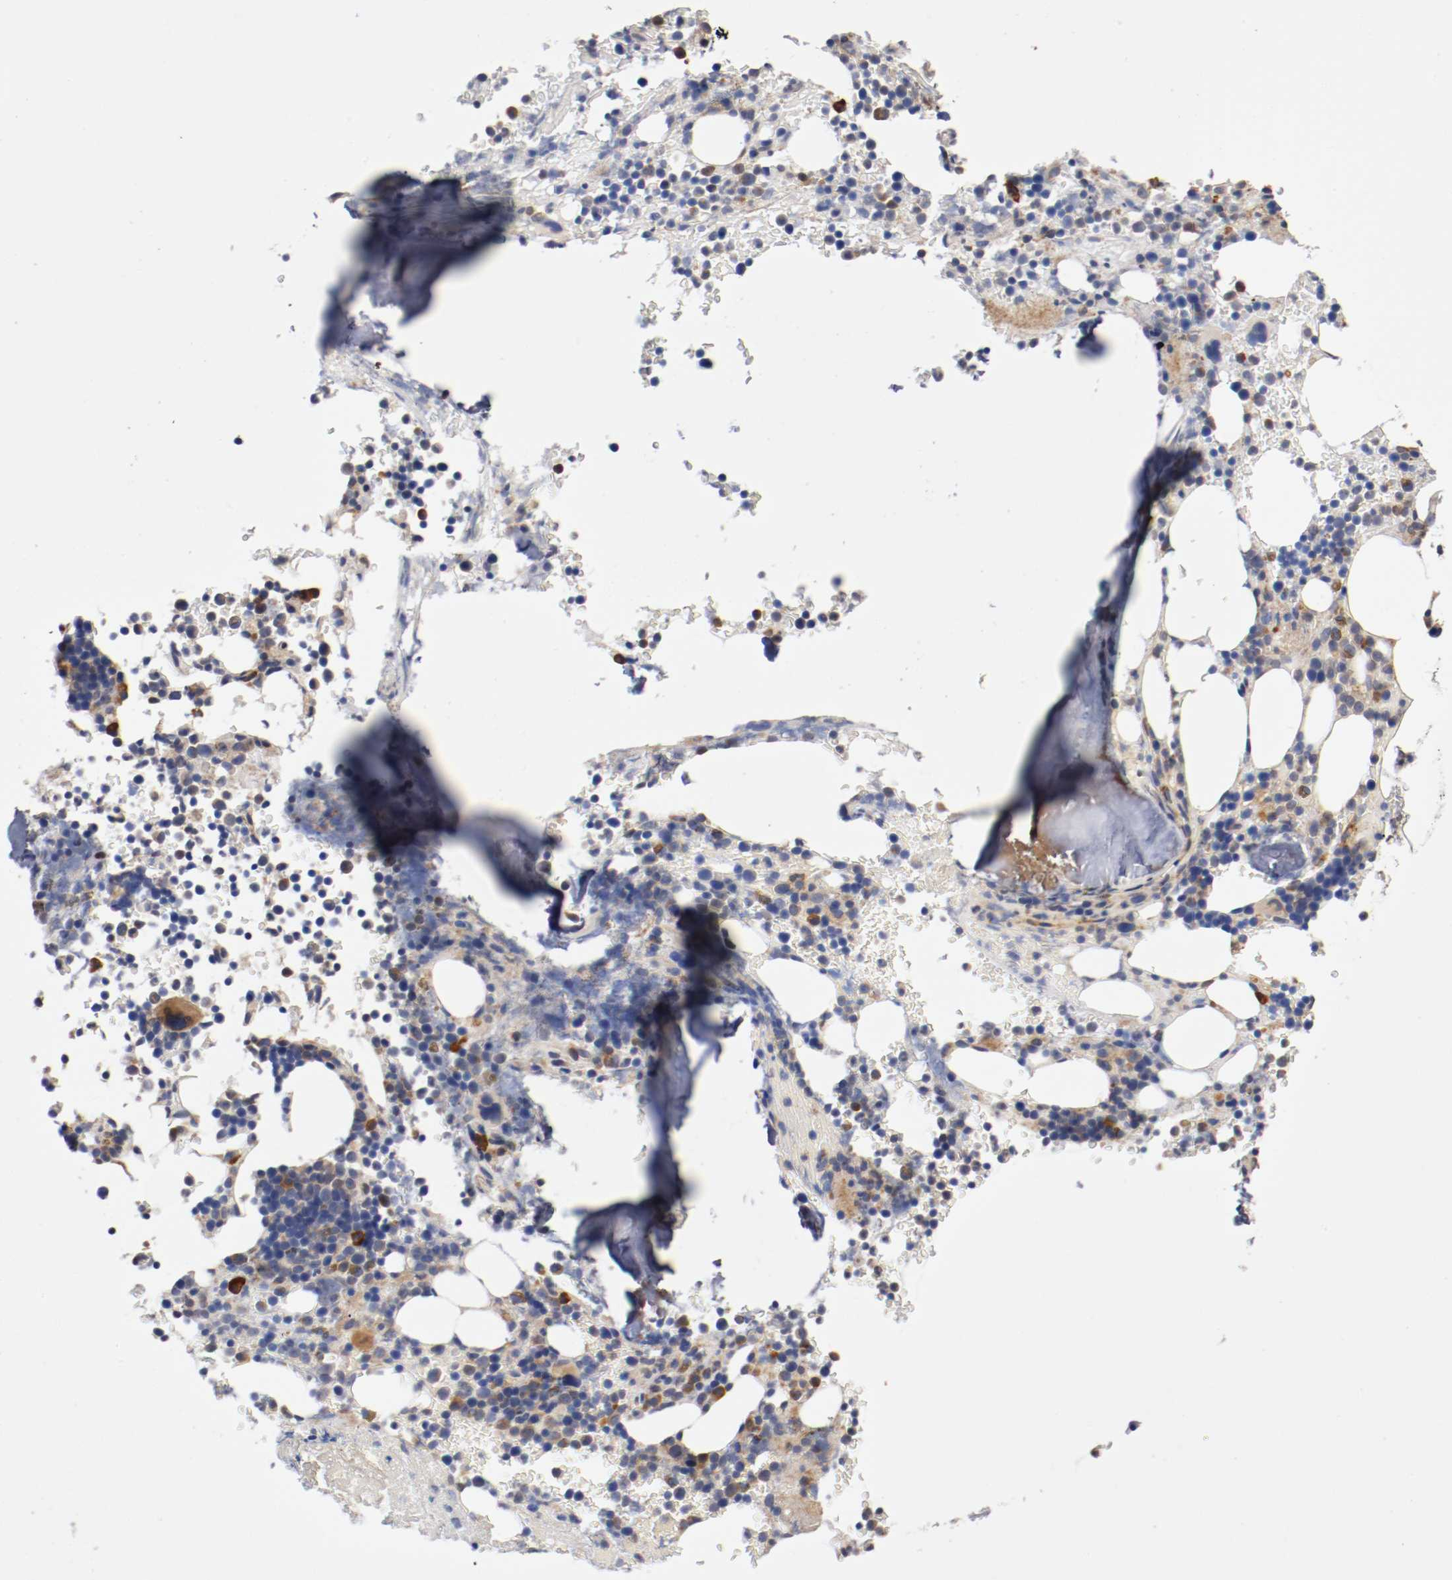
{"staining": {"intensity": "moderate", "quantity": "<25%", "location": "cytoplasmic/membranous"}, "tissue": "bone marrow", "cell_type": "Hematopoietic cells", "image_type": "normal", "snomed": [{"axis": "morphology", "description": "Normal tissue, NOS"}, {"axis": "topography", "description": "Bone marrow"}], "caption": "IHC image of normal bone marrow: human bone marrow stained using immunohistochemistry (IHC) displays low levels of moderate protein expression localized specifically in the cytoplasmic/membranous of hematopoietic cells, appearing as a cytoplasmic/membranous brown color.", "gene": "TNFSF12", "patient": {"sex": "female", "age": 73}}